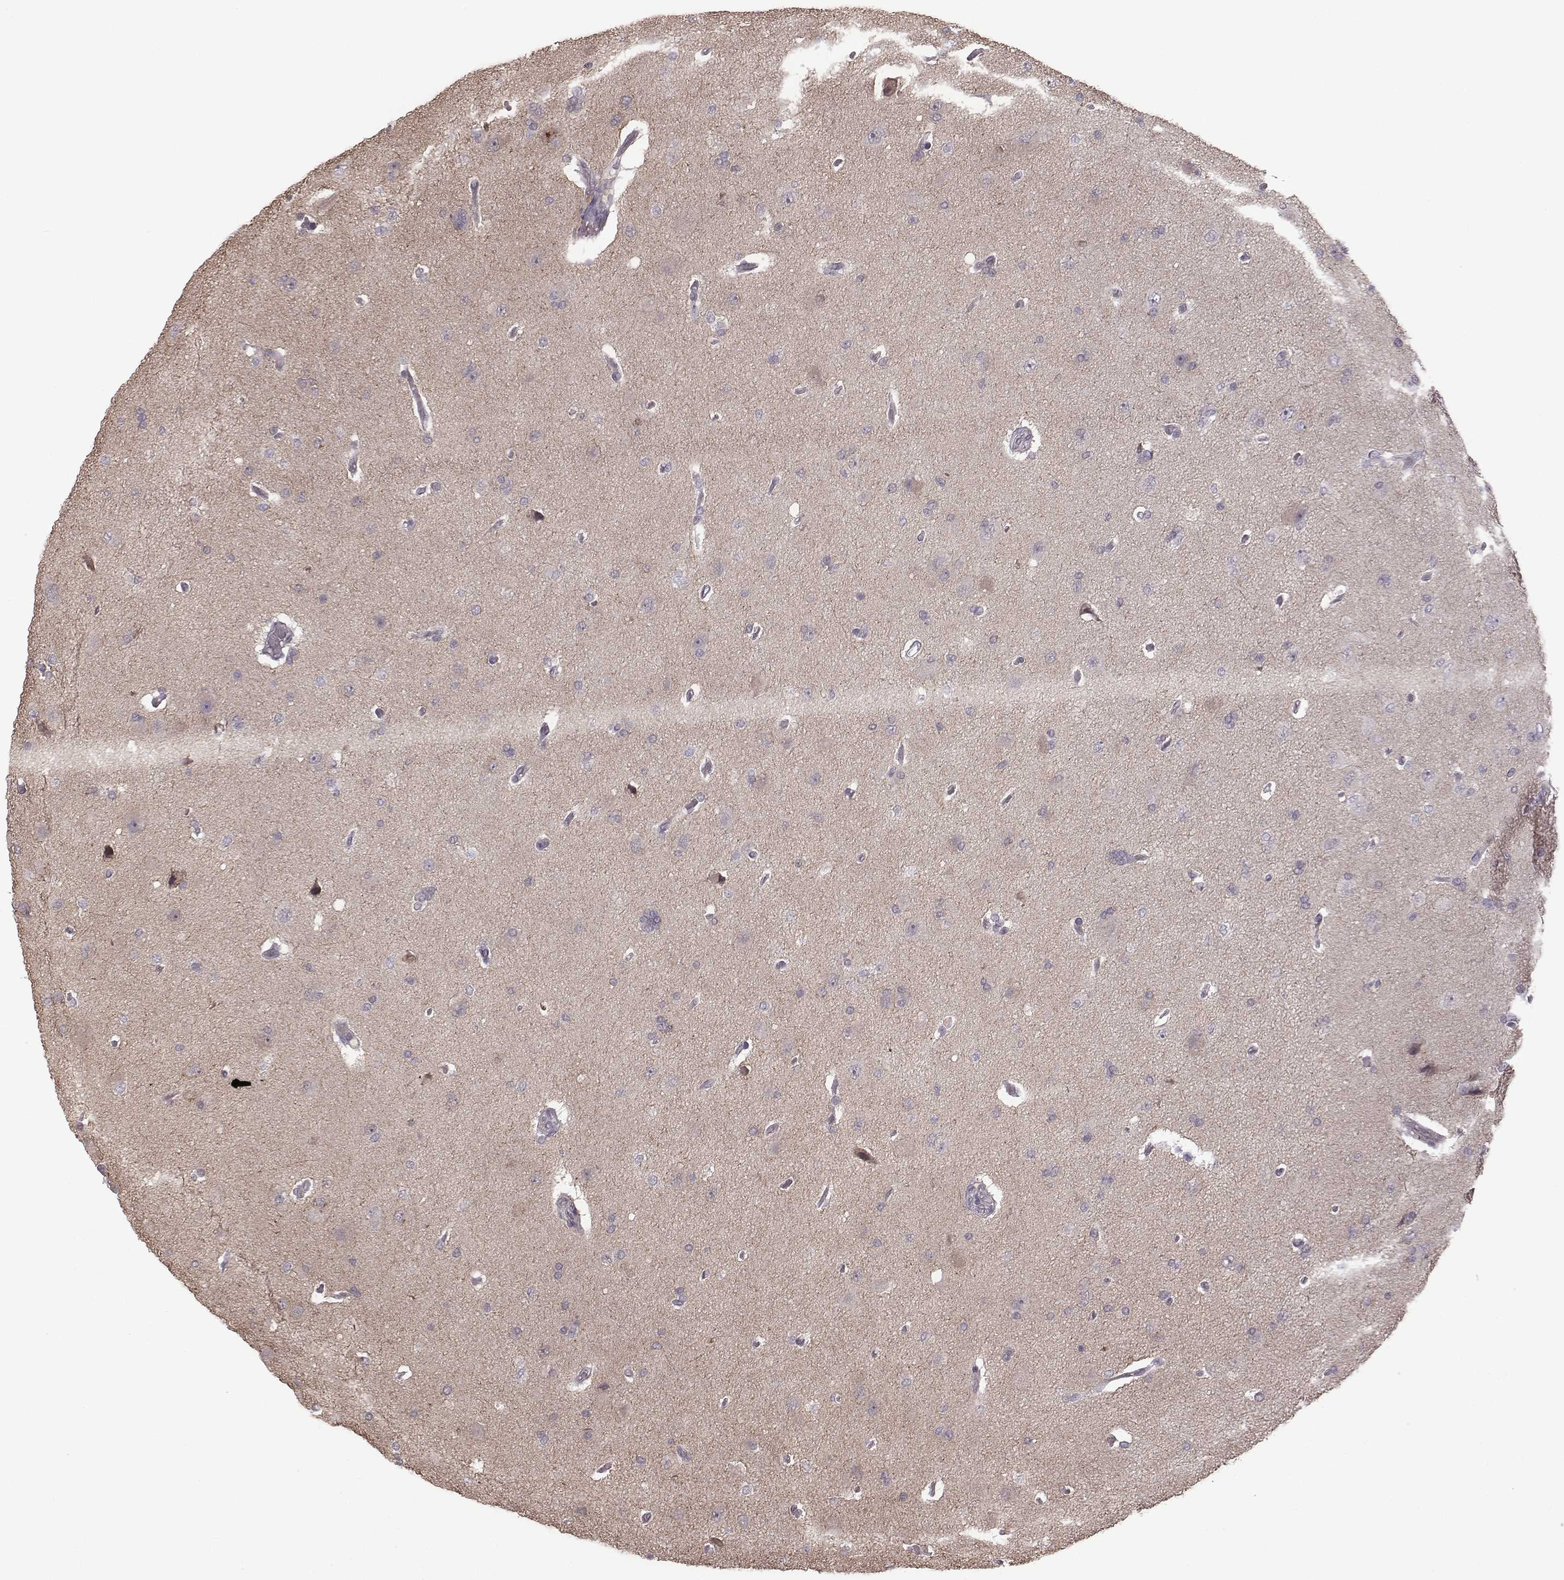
{"staining": {"intensity": "negative", "quantity": "none", "location": "none"}, "tissue": "glioma", "cell_type": "Tumor cells", "image_type": "cancer", "snomed": [{"axis": "morphology", "description": "Glioma, malignant, High grade"}, {"axis": "topography", "description": "Cerebral cortex"}], "caption": "An immunohistochemistry (IHC) photomicrograph of glioma is shown. There is no staining in tumor cells of glioma. The staining was performed using DAB to visualize the protein expression in brown, while the nuclei were stained in blue with hematoxylin (Magnification: 20x).", "gene": "BICDL1", "patient": {"sex": "male", "age": 70}}